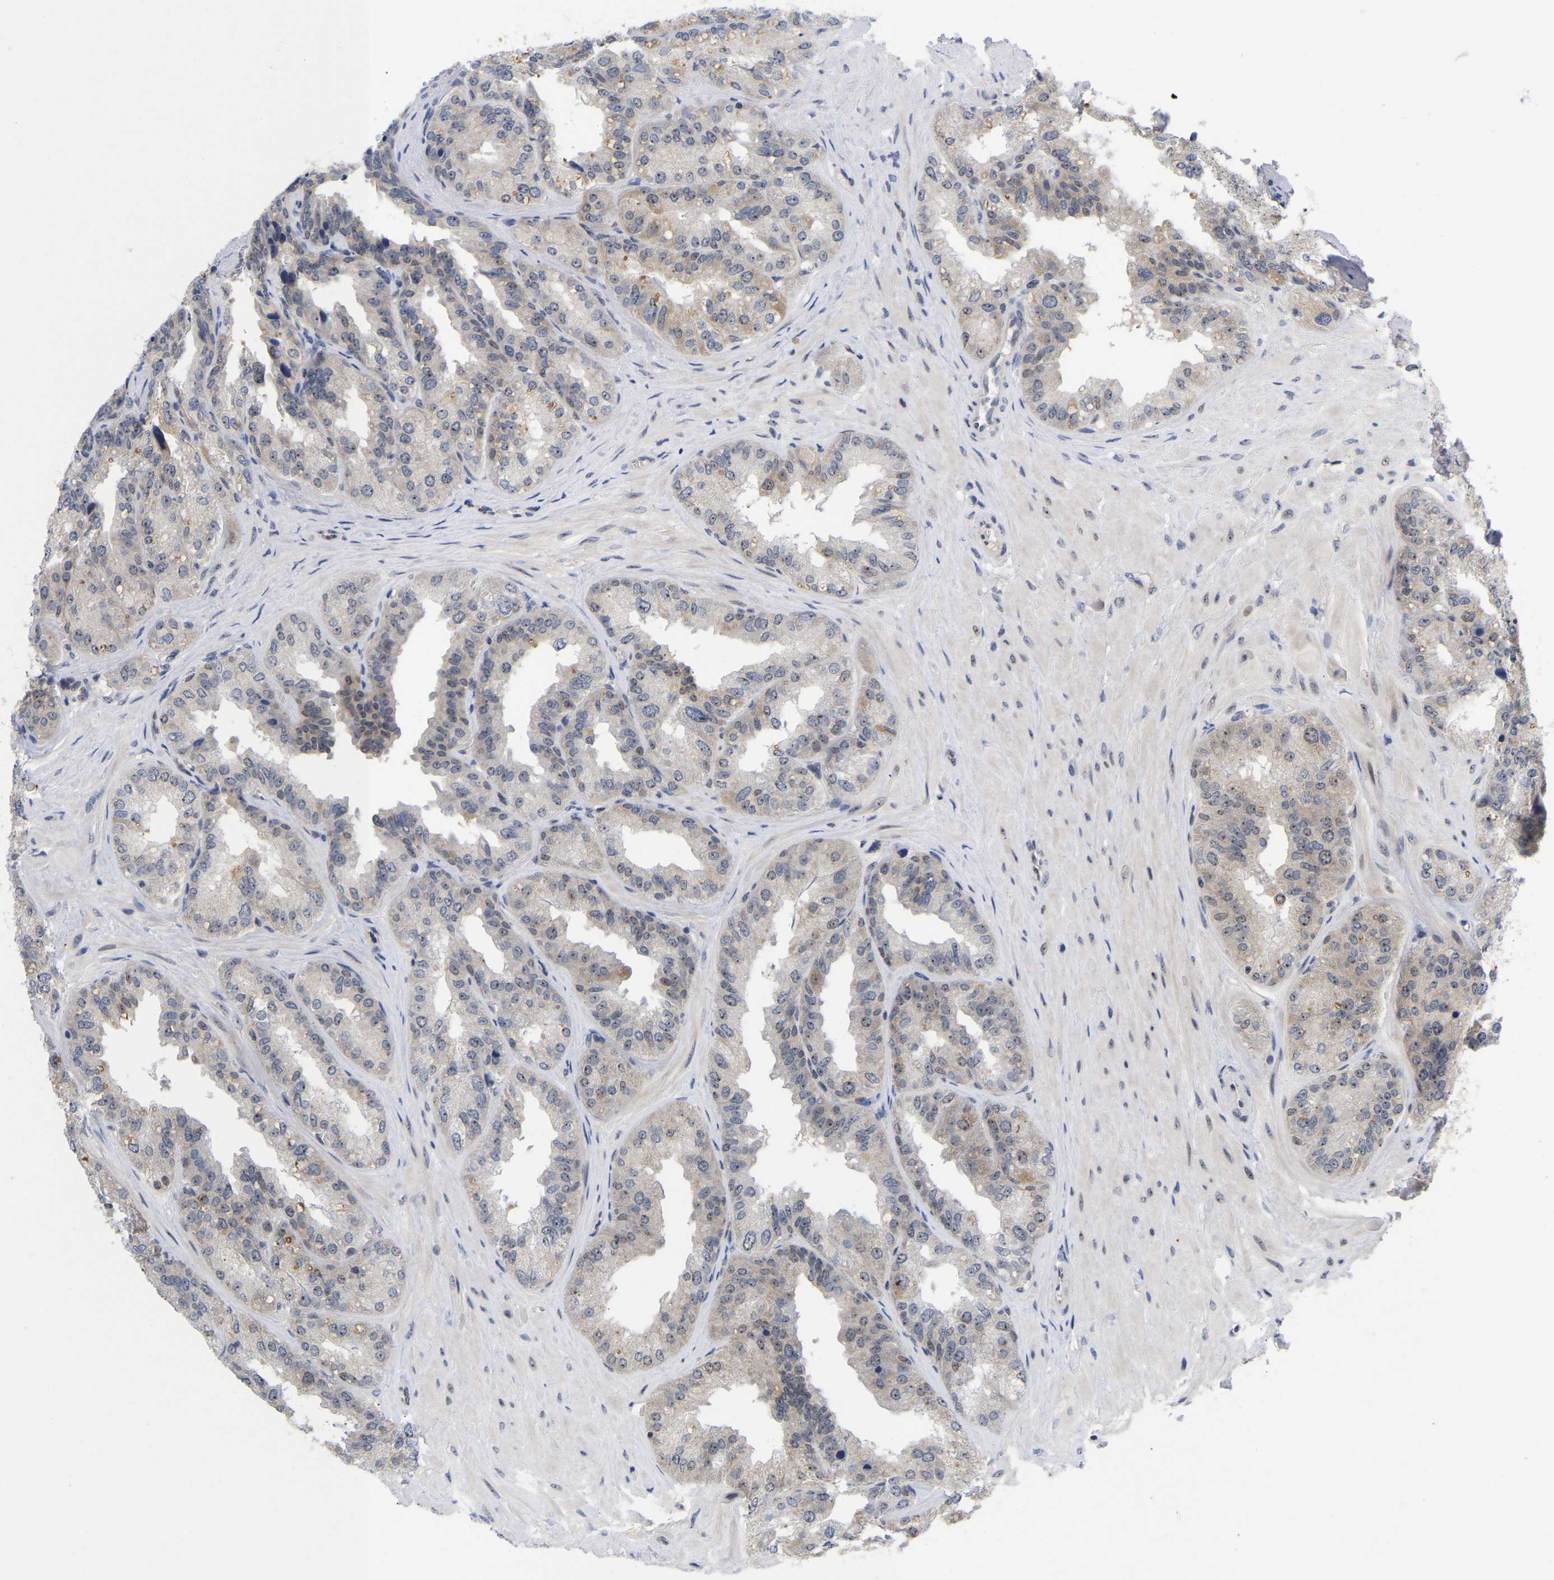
{"staining": {"intensity": "weak", "quantity": "<25%", "location": "cytoplasmic/membranous,nuclear"}, "tissue": "seminal vesicle", "cell_type": "Glandular cells", "image_type": "normal", "snomed": [{"axis": "morphology", "description": "Normal tissue, NOS"}, {"axis": "topography", "description": "Prostate"}, {"axis": "topography", "description": "Seminal veicle"}], "caption": "Image shows no significant protein staining in glandular cells of benign seminal vesicle.", "gene": "NLE1", "patient": {"sex": "male", "age": 51}}